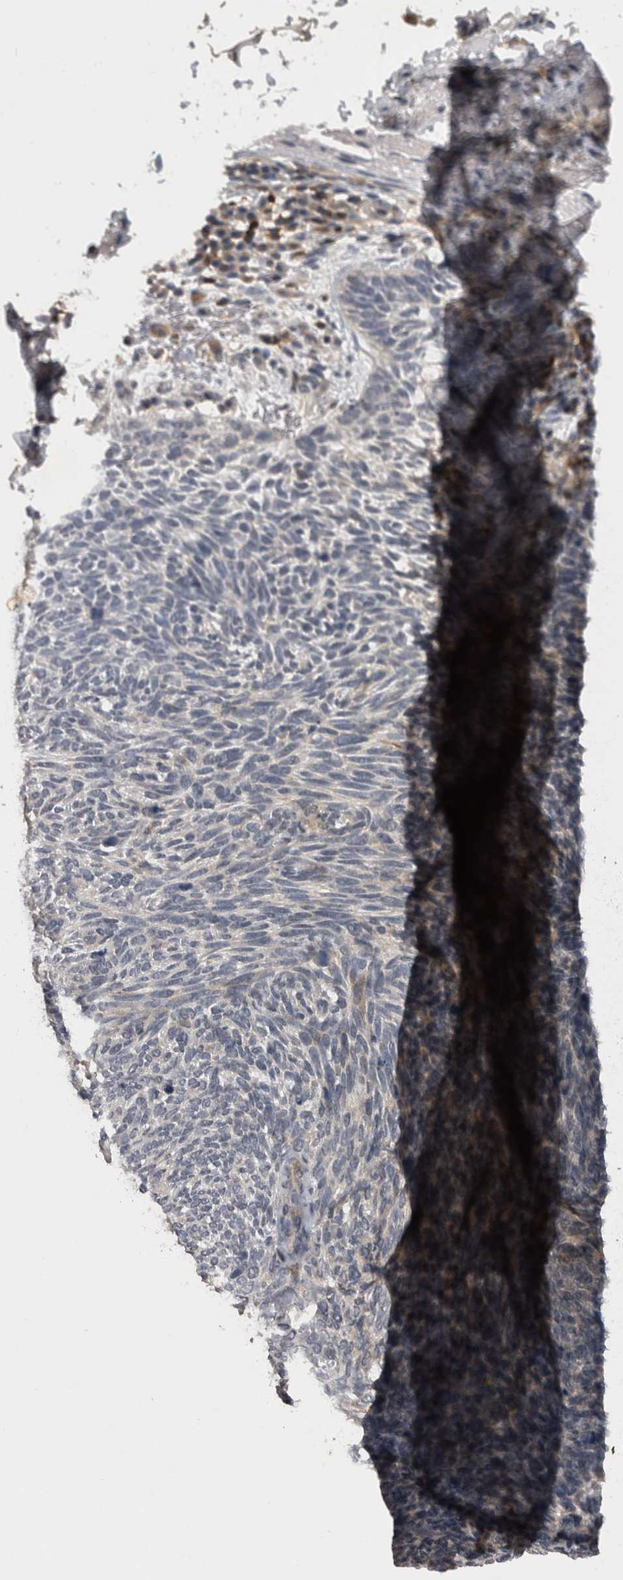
{"staining": {"intensity": "negative", "quantity": "none", "location": "none"}, "tissue": "skin cancer", "cell_type": "Tumor cells", "image_type": "cancer", "snomed": [{"axis": "morphology", "description": "Basal cell carcinoma"}, {"axis": "topography", "description": "Skin"}], "caption": "Tumor cells show no significant protein expression in skin cancer.", "gene": "NFATC2", "patient": {"sex": "female", "age": 85}}